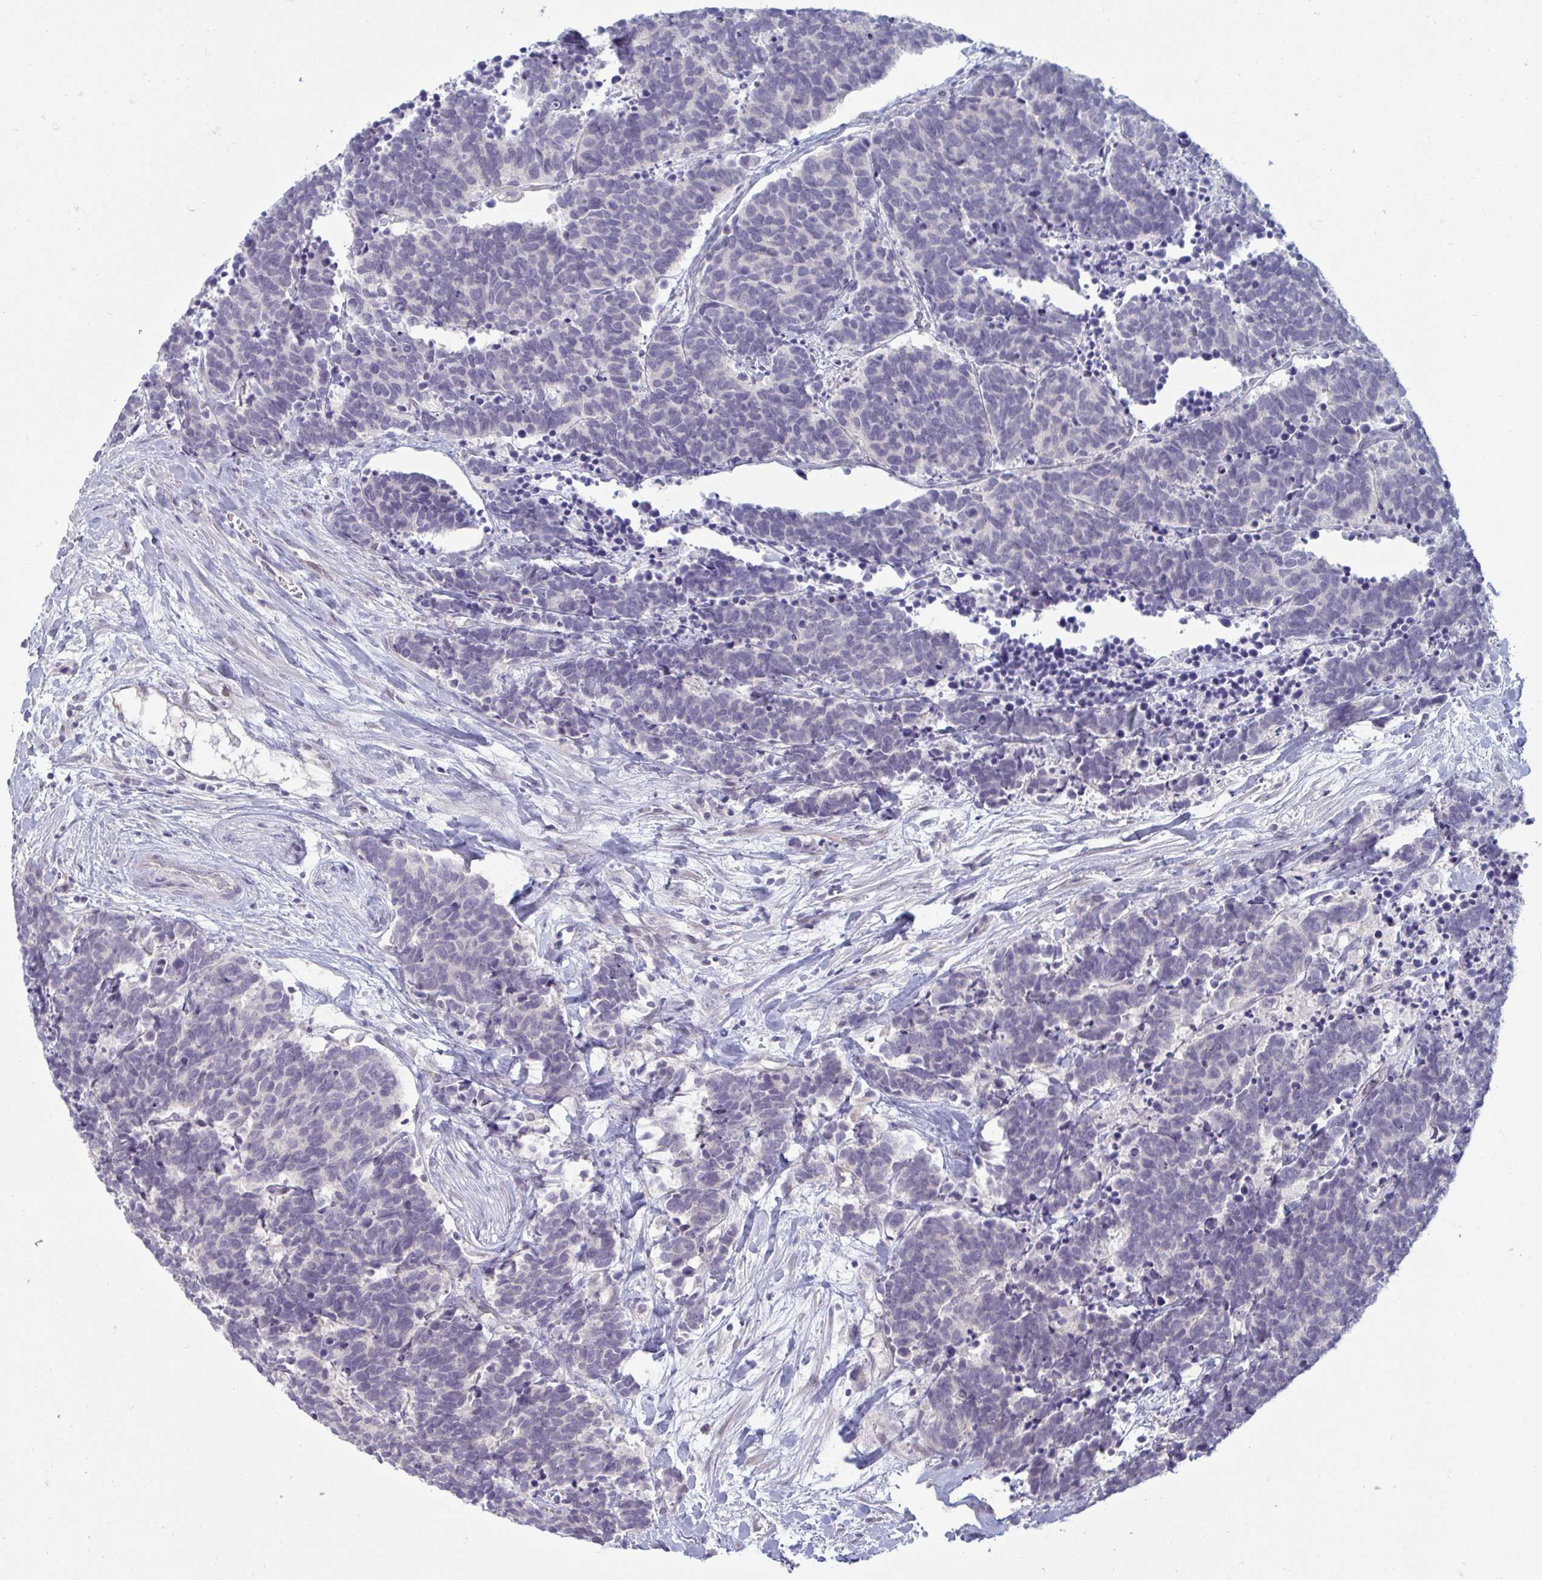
{"staining": {"intensity": "negative", "quantity": "none", "location": "none"}, "tissue": "carcinoid", "cell_type": "Tumor cells", "image_type": "cancer", "snomed": [{"axis": "morphology", "description": "Carcinoma, NOS"}, {"axis": "morphology", "description": "Carcinoid, malignant, NOS"}, {"axis": "topography", "description": "Prostate"}], "caption": "This is an IHC micrograph of malignant carcinoid. There is no expression in tumor cells.", "gene": "RNASEH1", "patient": {"sex": "male", "age": 57}}